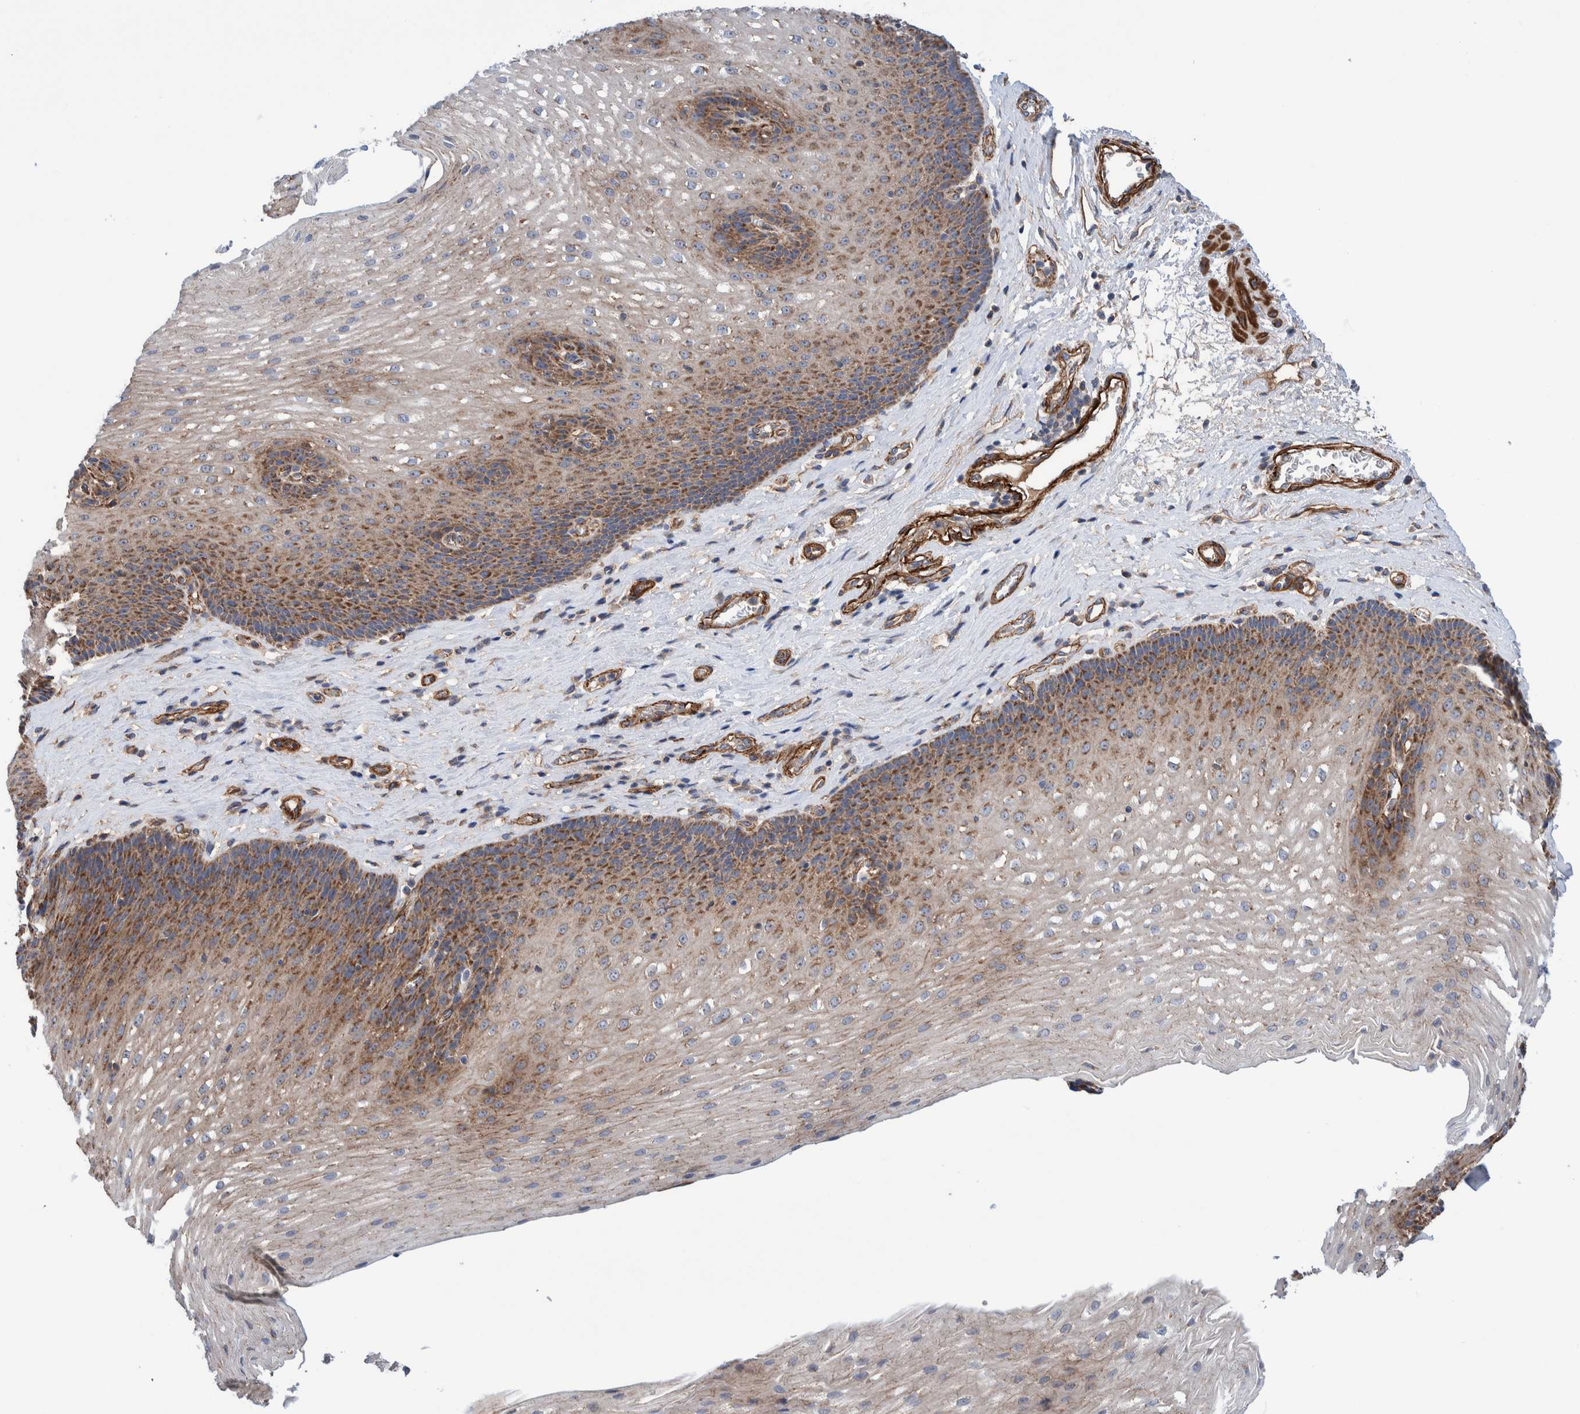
{"staining": {"intensity": "moderate", "quantity": ">75%", "location": "cytoplasmic/membranous"}, "tissue": "esophagus", "cell_type": "Squamous epithelial cells", "image_type": "normal", "snomed": [{"axis": "morphology", "description": "Normal tissue, NOS"}, {"axis": "topography", "description": "Esophagus"}], "caption": "About >75% of squamous epithelial cells in benign human esophagus show moderate cytoplasmic/membranous protein expression as visualized by brown immunohistochemical staining.", "gene": "ENSG00000262660", "patient": {"sex": "male", "age": 48}}